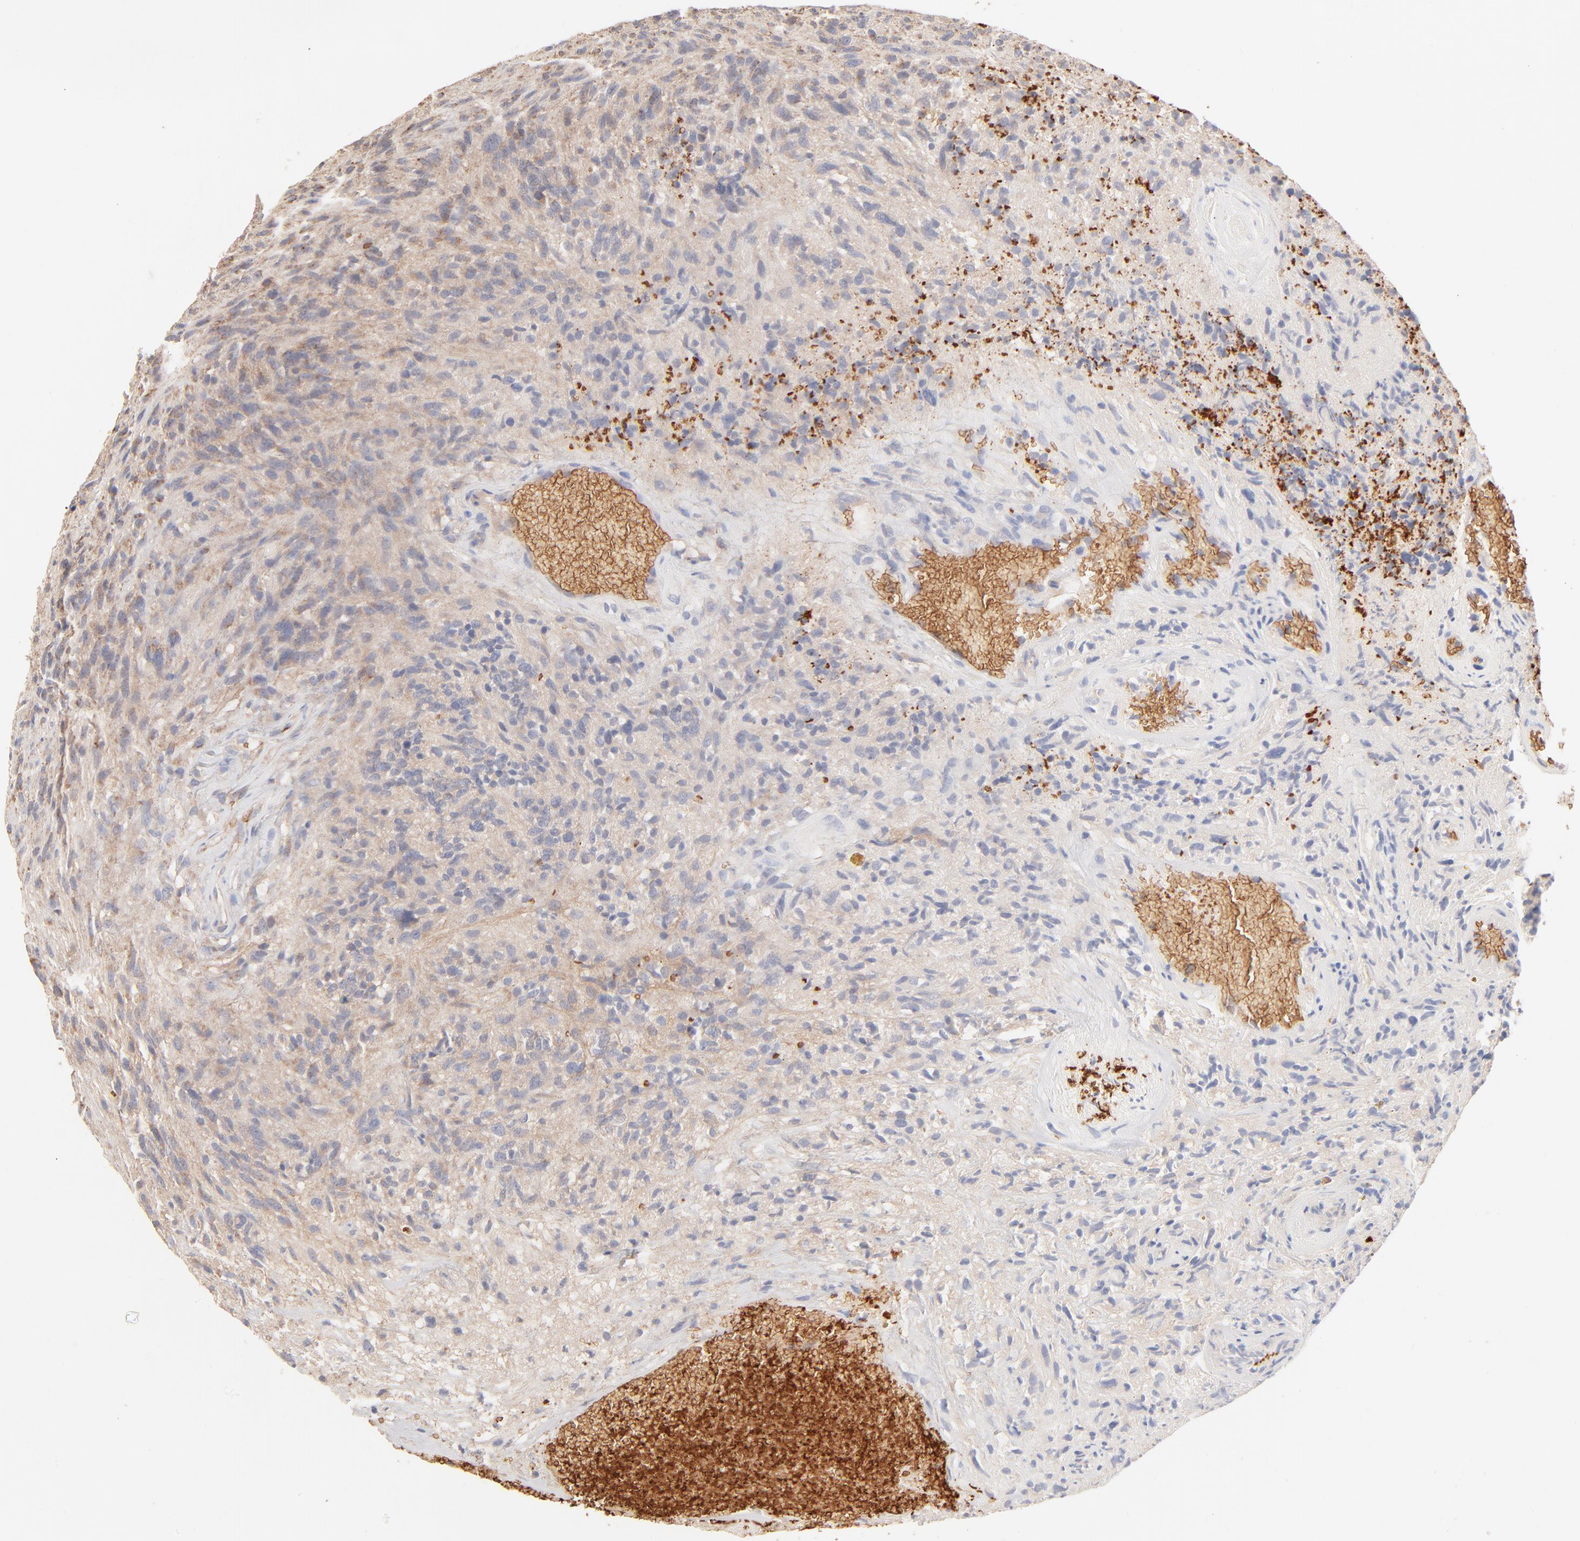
{"staining": {"intensity": "negative", "quantity": "none", "location": "none"}, "tissue": "glioma", "cell_type": "Tumor cells", "image_type": "cancer", "snomed": [{"axis": "morphology", "description": "Normal tissue, NOS"}, {"axis": "morphology", "description": "Glioma, malignant, High grade"}, {"axis": "topography", "description": "Cerebral cortex"}], "caption": "This is an IHC image of human glioma. There is no positivity in tumor cells.", "gene": "SPTB", "patient": {"sex": "male", "age": 75}}